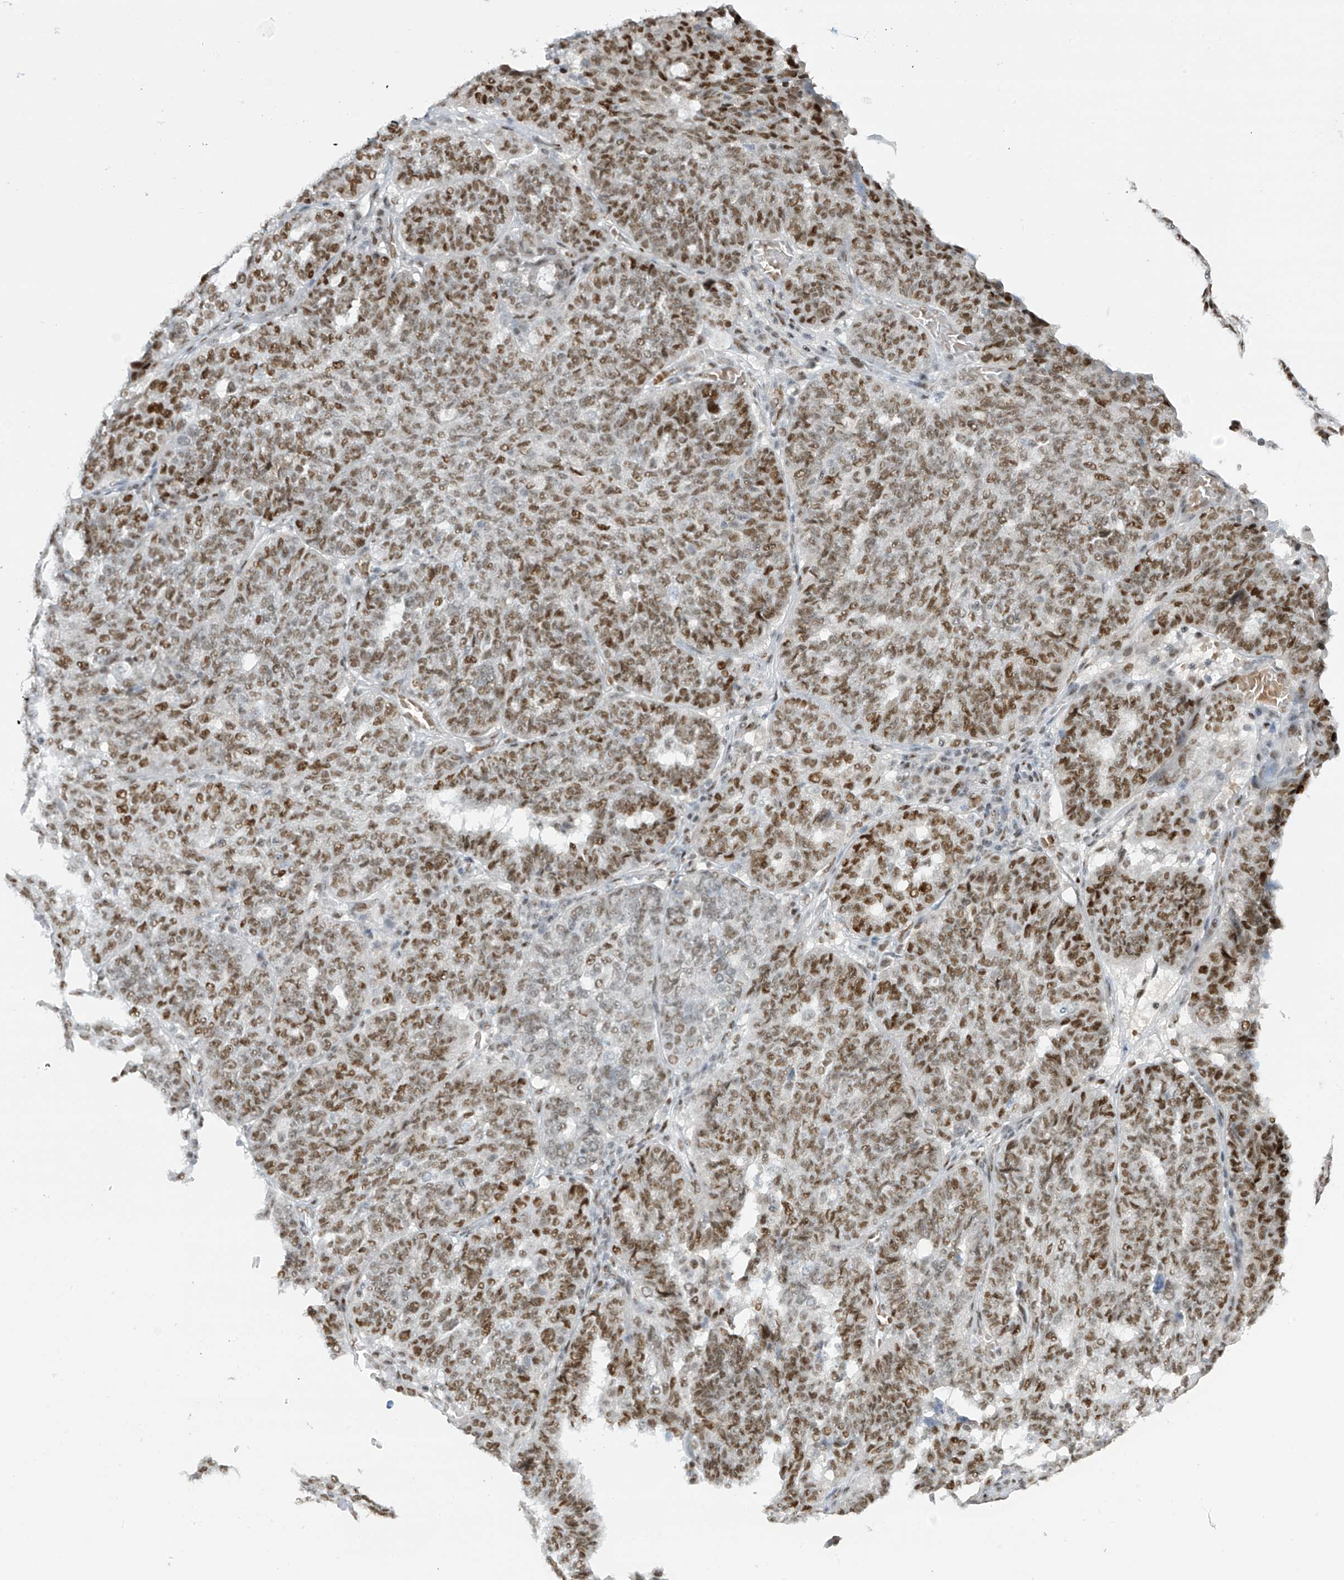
{"staining": {"intensity": "moderate", "quantity": ">75%", "location": "nuclear"}, "tissue": "ovarian cancer", "cell_type": "Tumor cells", "image_type": "cancer", "snomed": [{"axis": "morphology", "description": "Cystadenocarcinoma, serous, NOS"}, {"axis": "topography", "description": "Ovary"}], "caption": "Moderate nuclear positivity for a protein is present in approximately >75% of tumor cells of ovarian cancer (serous cystadenocarcinoma) using immunohistochemistry.", "gene": "ZCWPW2", "patient": {"sex": "female", "age": 59}}